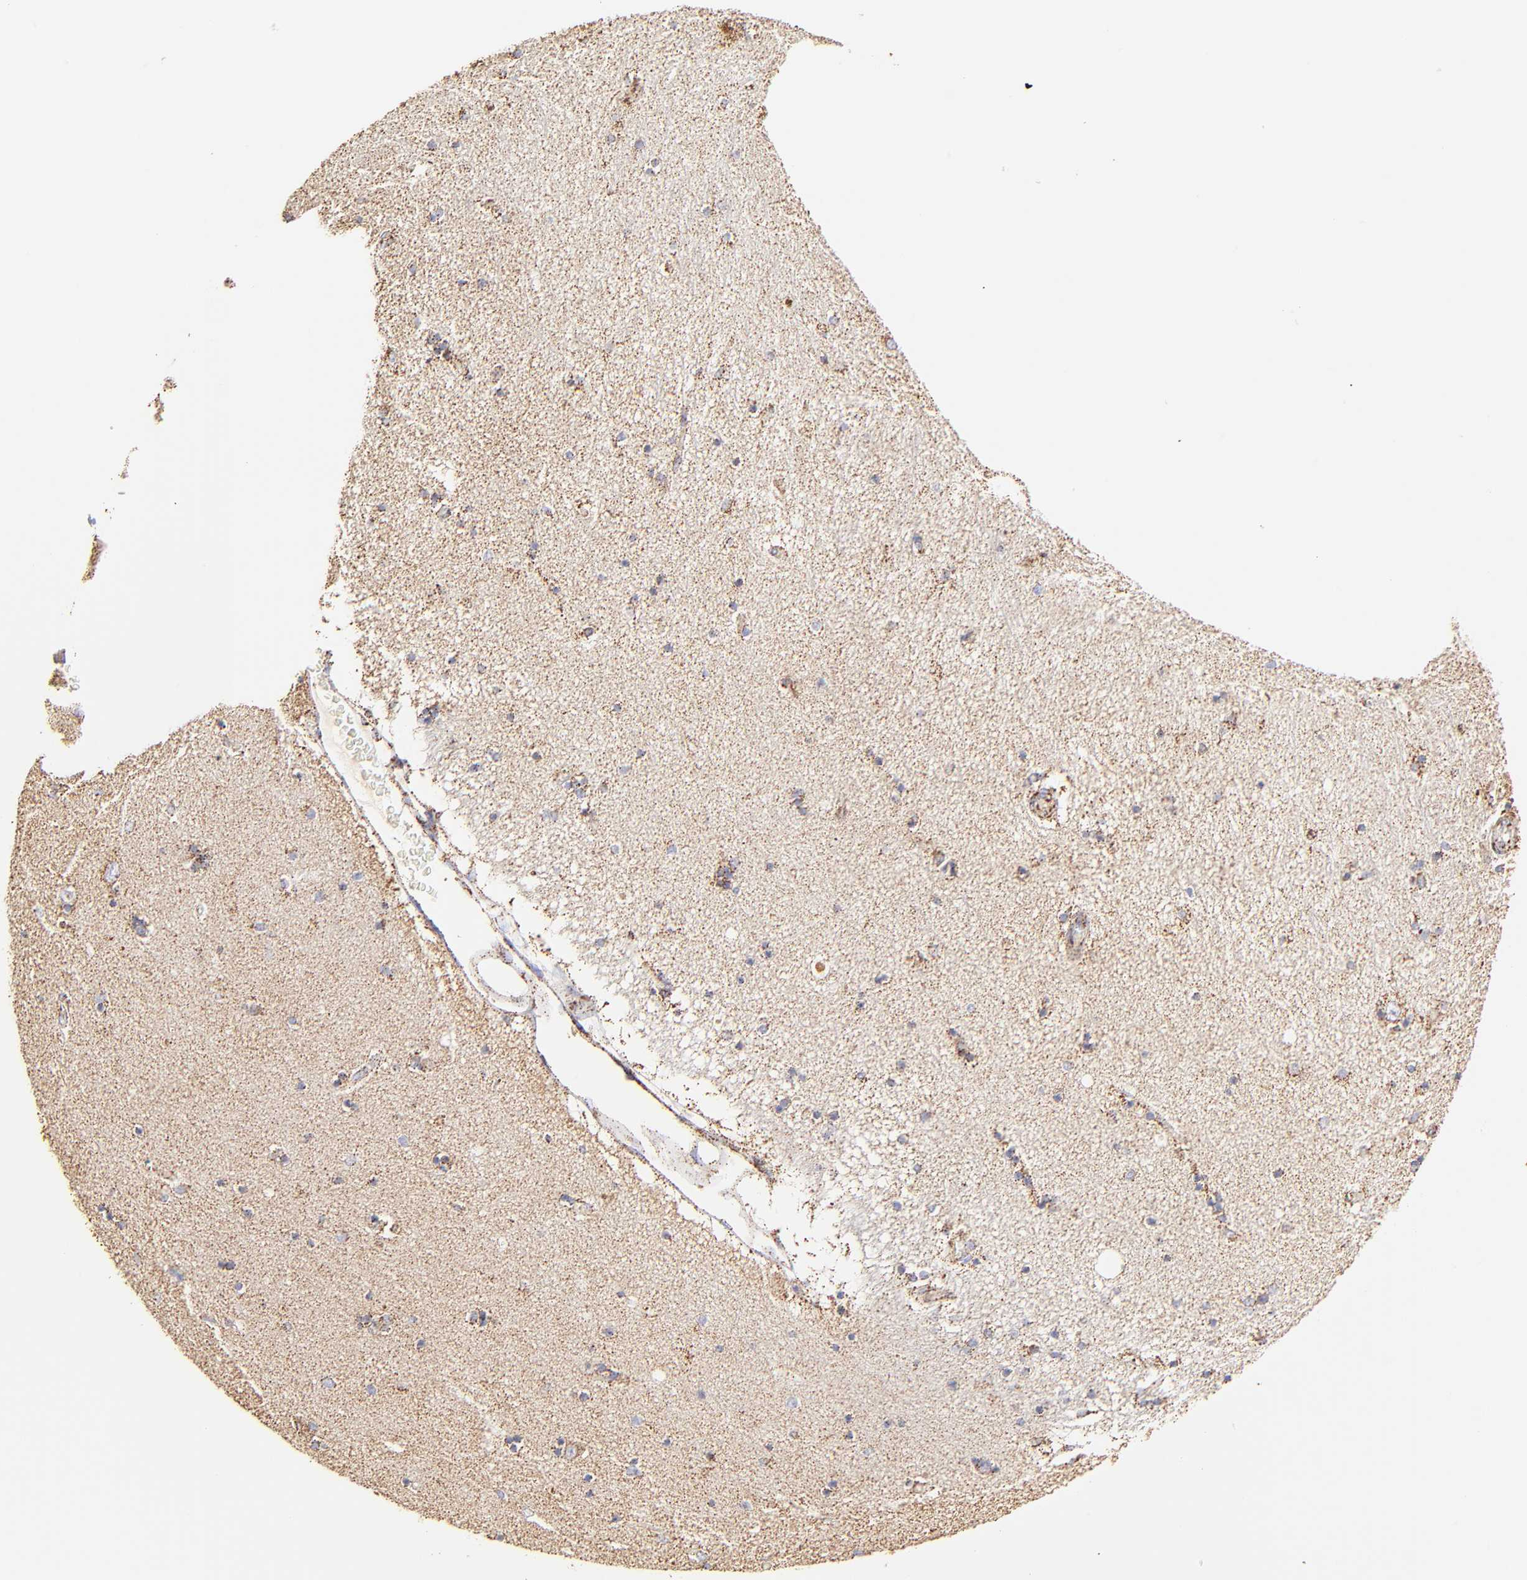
{"staining": {"intensity": "moderate", "quantity": "25%-75%", "location": "cytoplasmic/membranous"}, "tissue": "hippocampus", "cell_type": "Glial cells", "image_type": "normal", "snomed": [{"axis": "morphology", "description": "Normal tissue, NOS"}, {"axis": "topography", "description": "Hippocampus"}], "caption": "This image displays unremarkable hippocampus stained with immunohistochemistry to label a protein in brown. The cytoplasmic/membranous of glial cells show moderate positivity for the protein. Nuclei are counter-stained blue.", "gene": "ECH1", "patient": {"sex": "female", "age": 54}}